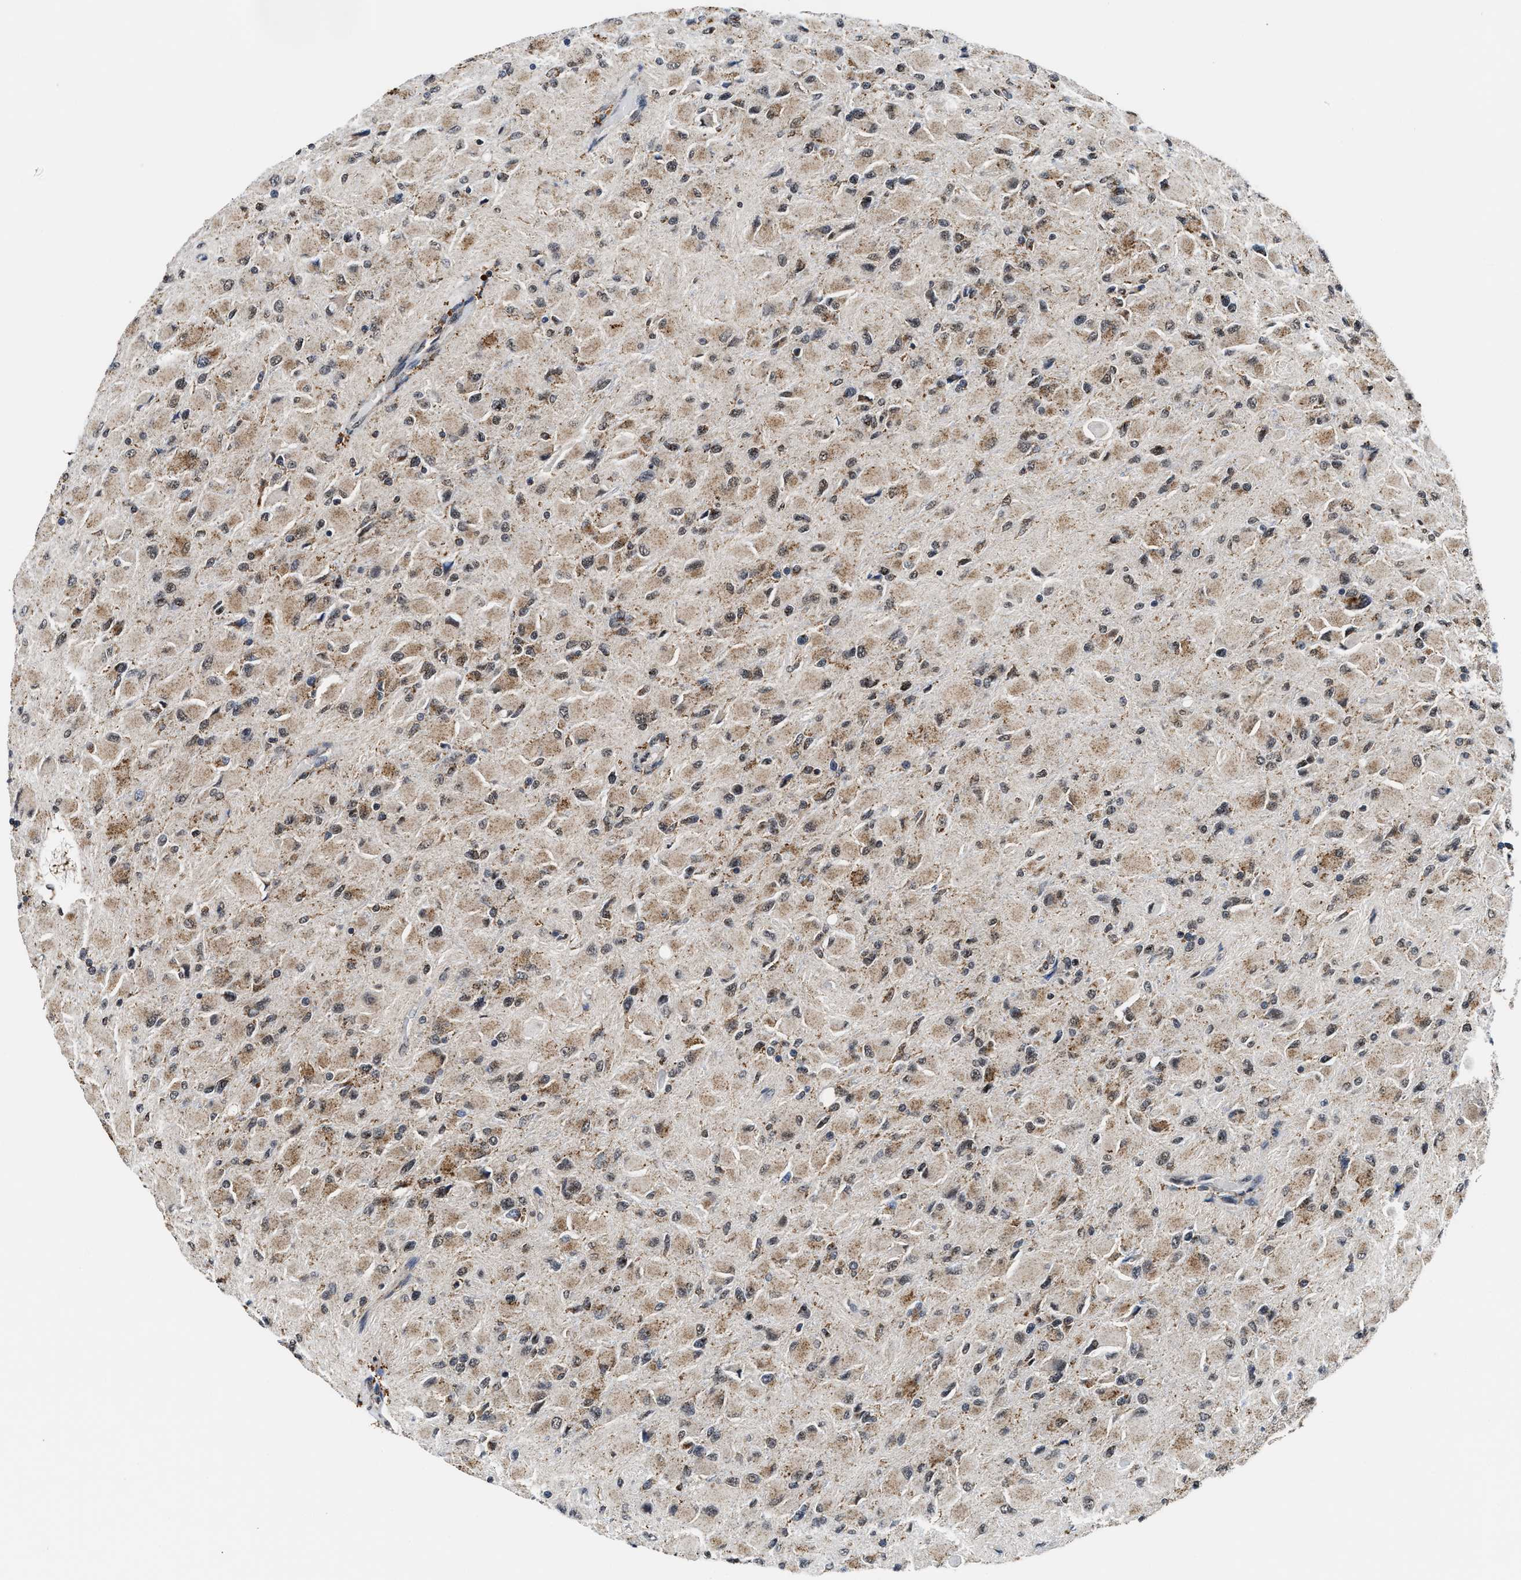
{"staining": {"intensity": "moderate", "quantity": ">75%", "location": "cytoplasmic/membranous"}, "tissue": "glioma", "cell_type": "Tumor cells", "image_type": "cancer", "snomed": [{"axis": "morphology", "description": "Glioma, malignant, High grade"}, {"axis": "topography", "description": "Cerebral cortex"}], "caption": "Immunohistochemical staining of human glioma reveals moderate cytoplasmic/membranous protein positivity in approximately >75% of tumor cells.", "gene": "ACOX1", "patient": {"sex": "female", "age": 36}}